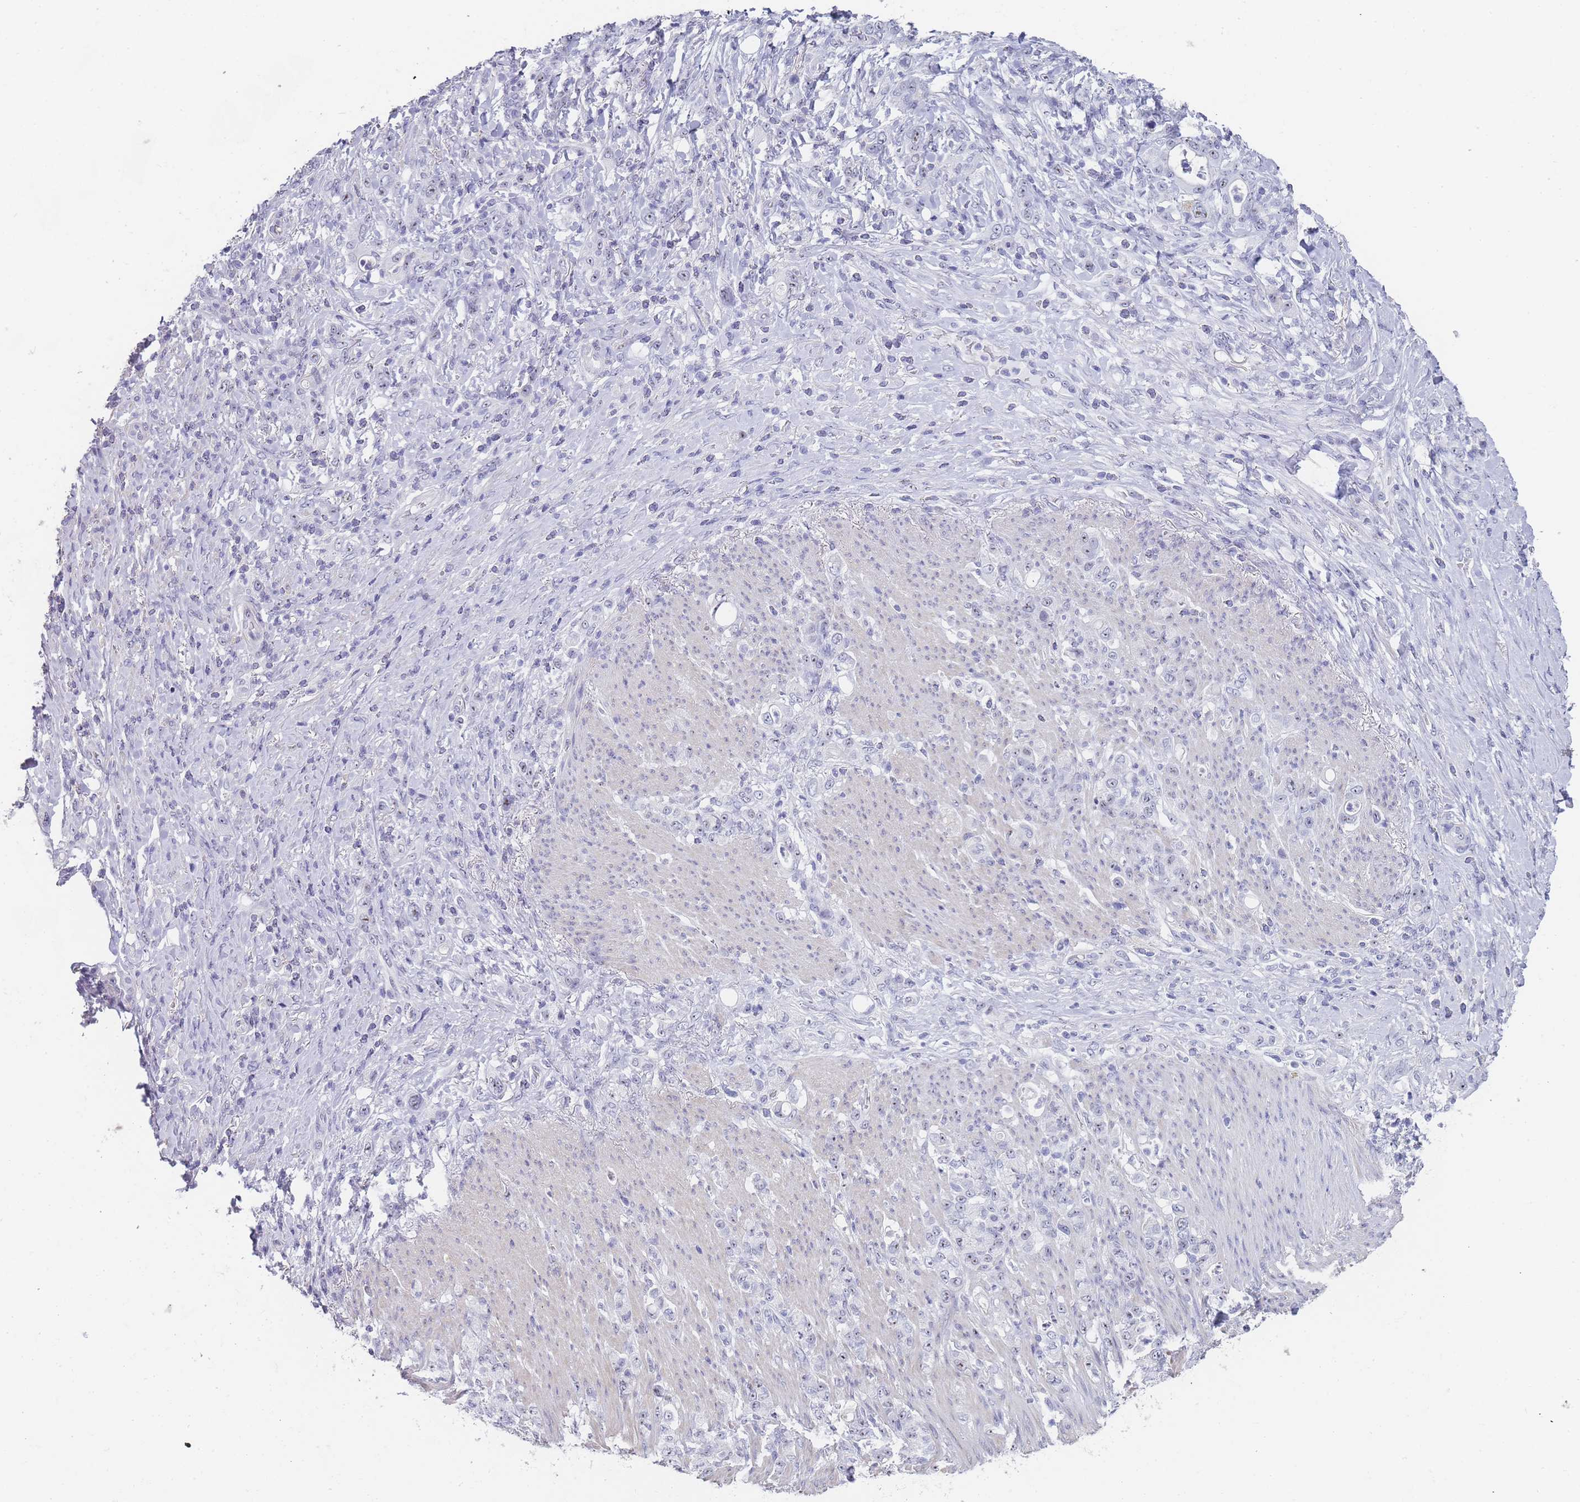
{"staining": {"intensity": "negative", "quantity": "none", "location": "none"}, "tissue": "stomach cancer", "cell_type": "Tumor cells", "image_type": "cancer", "snomed": [{"axis": "morphology", "description": "Normal tissue, NOS"}, {"axis": "morphology", "description": "Adenocarcinoma, NOS"}, {"axis": "topography", "description": "Stomach"}], "caption": "There is no significant expression in tumor cells of stomach cancer (adenocarcinoma).", "gene": "NOP14", "patient": {"sex": "female", "age": 79}}